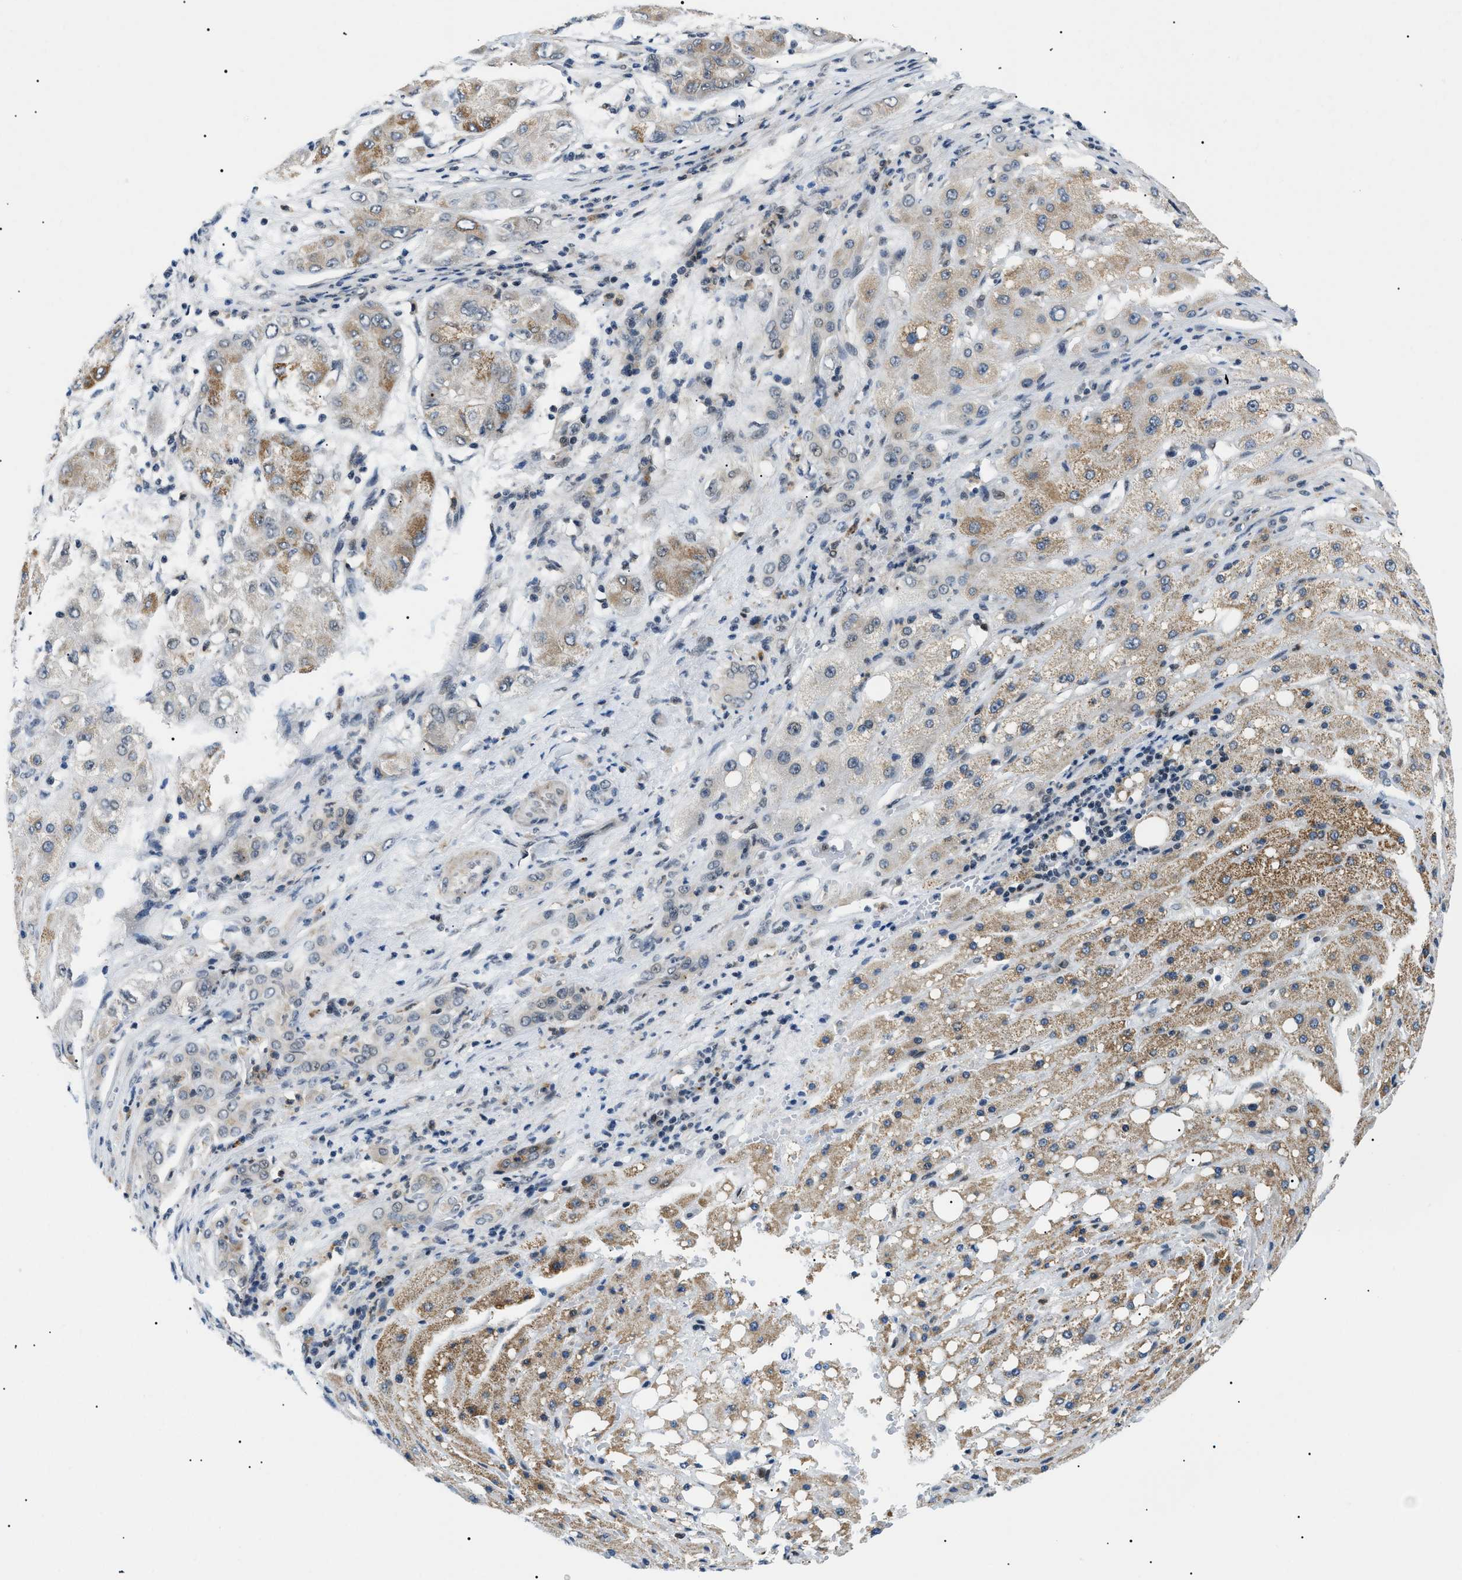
{"staining": {"intensity": "moderate", "quantity": ">75%", "location": "cytoplasmic/membranous"}, "tissue": "liver cancer", "cell_type": "Tumor cells", "image_type": "cancer", "snomed": [{"axis": "morphology", "description": "Carcinoma, Hepatocellular, NOS"}, {"axis": "topography", "description": "Liver"}], "caption": "IHC (DAB (3,3'-diaminobenzidine)) staining of liver hepatocellular carcinoma exhibits moderate cytoplasmic/membranous protein expression in approximately >75% of tumor cells.", "gene": "RBM15", "patient": {"sex": "male", "age": 80}}